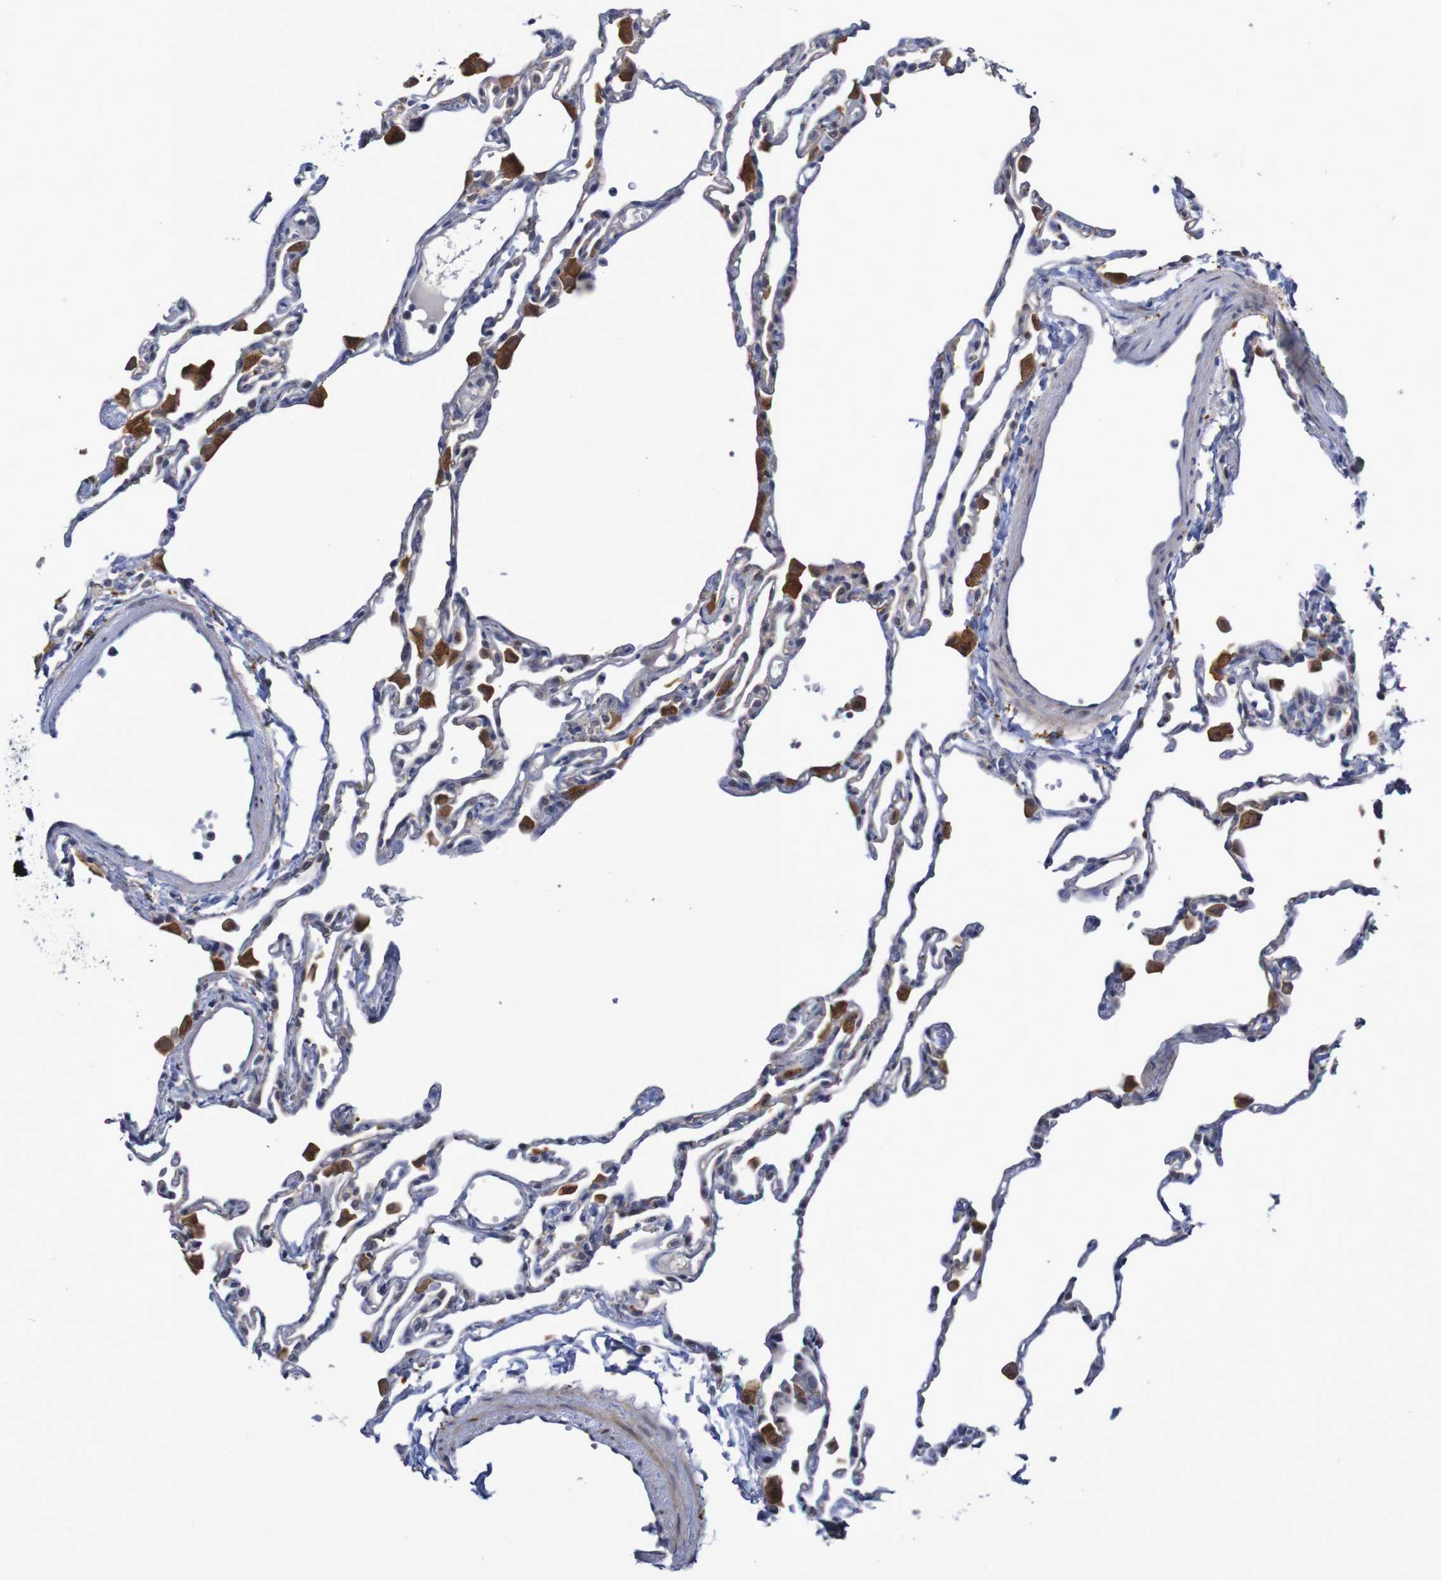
{"staining": {"intensity": "negative", "quantity": "none", "location": "none"}, "tissue": "lung", "cell_type": "Alveolar cells", "image_type": "normal", "snomed": [{"axis": "morphology", "description": "Normal tissue, NOS"}, {"axis": "topography", "description": "Lung"}], "caption": "IHC photomicrograph of unremarkable human lung stained for a protein (brown), which displays no positivity in alveolar cells.", "gene": "FBP1", "patient": {"sex": "female", "age": 49}}